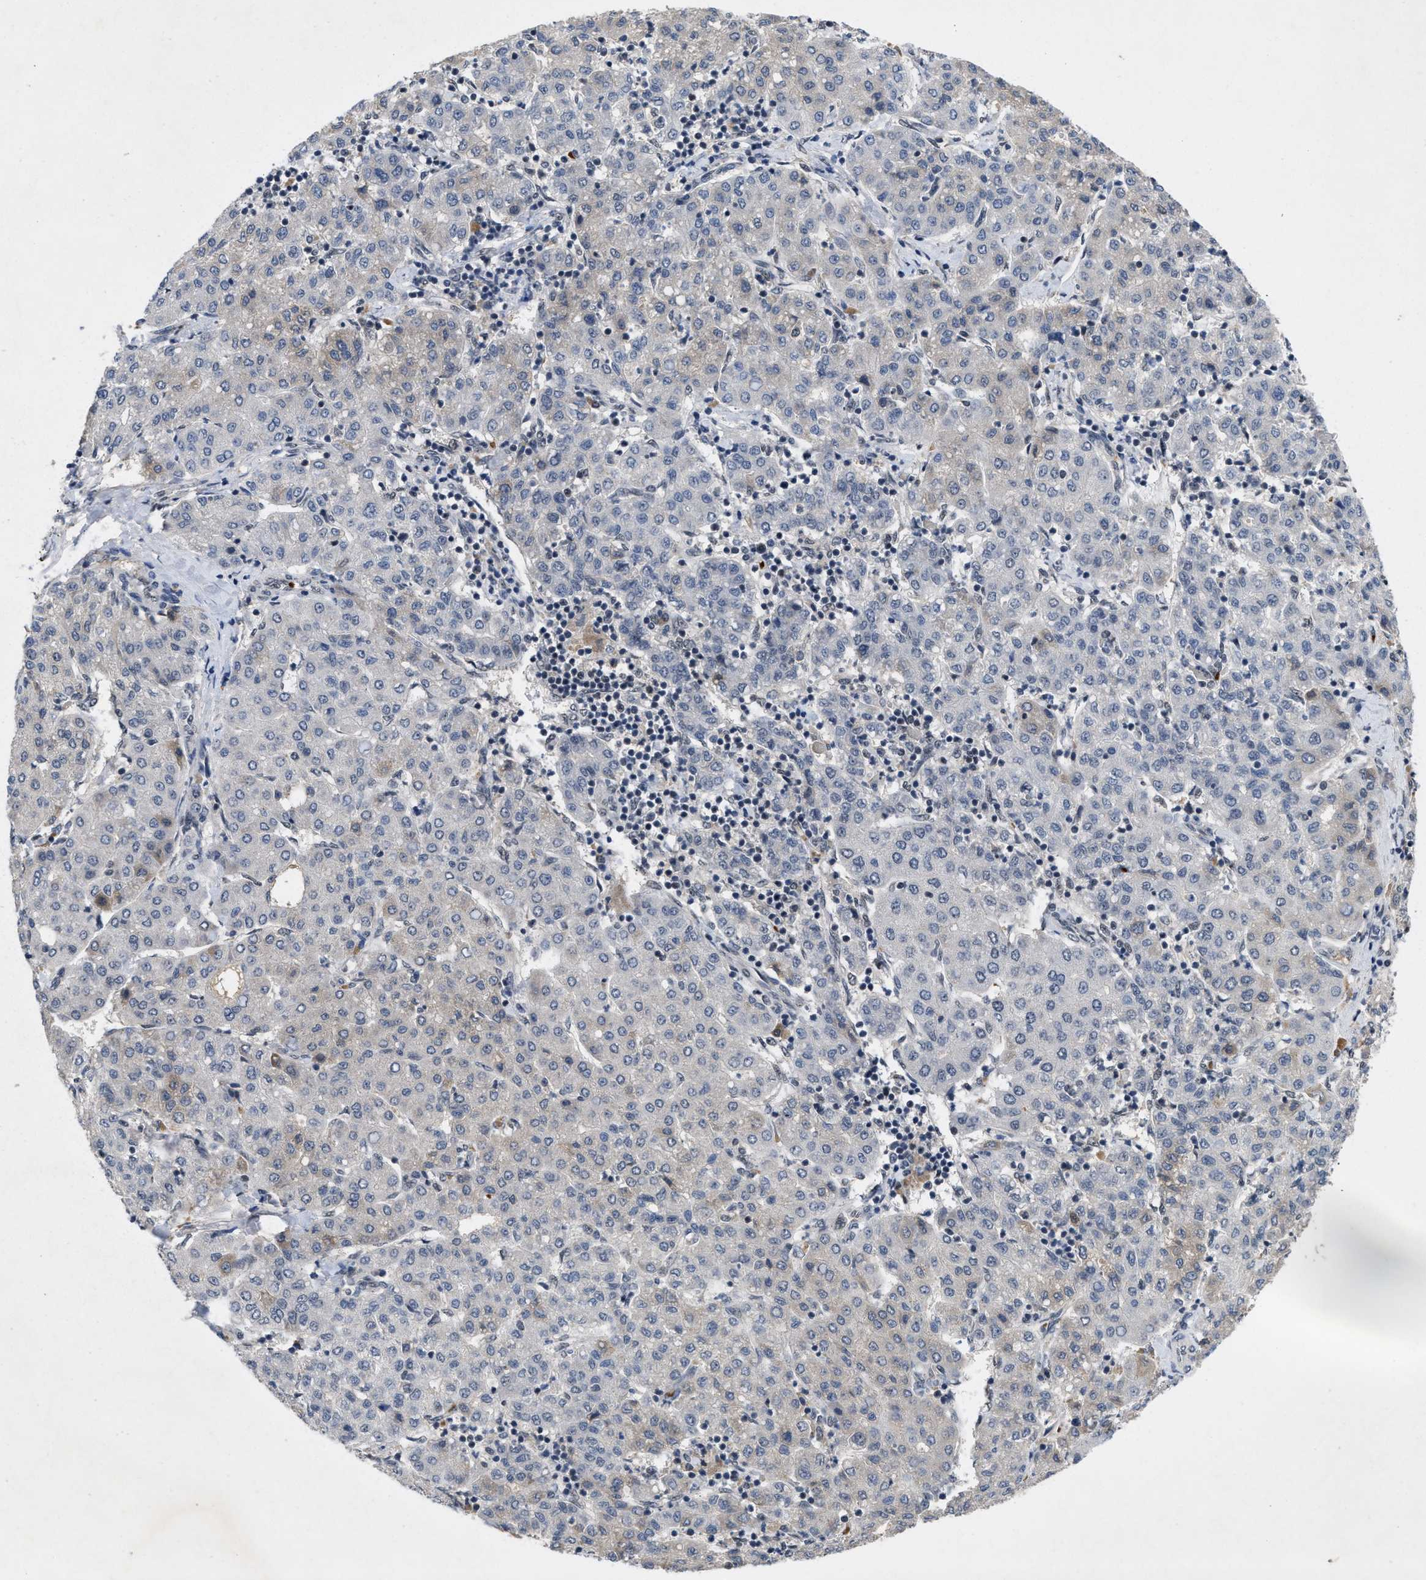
{"staining": {"intensity": "negative", "quantity": "none", "location": "none"}, "tissue": "liver cancer", "cell_type": "Tumor cells", "image_type": "cancer", "snomed": [{"axis": "morphology", "description": "Carcinoma, Hepatocellular, NOS"}, {"axis": "topography", "description": "Liver"}], "caption": "Immunohistochemistry (IHC) histopathology image of neoplastic tissue: liver cancer (hepatocellular carcinoma) stained with DAB demonstrates no significant protein staining in tumor cells.", "gene": "ZNF346", "patient": {"sex": "male", "age": 65}}